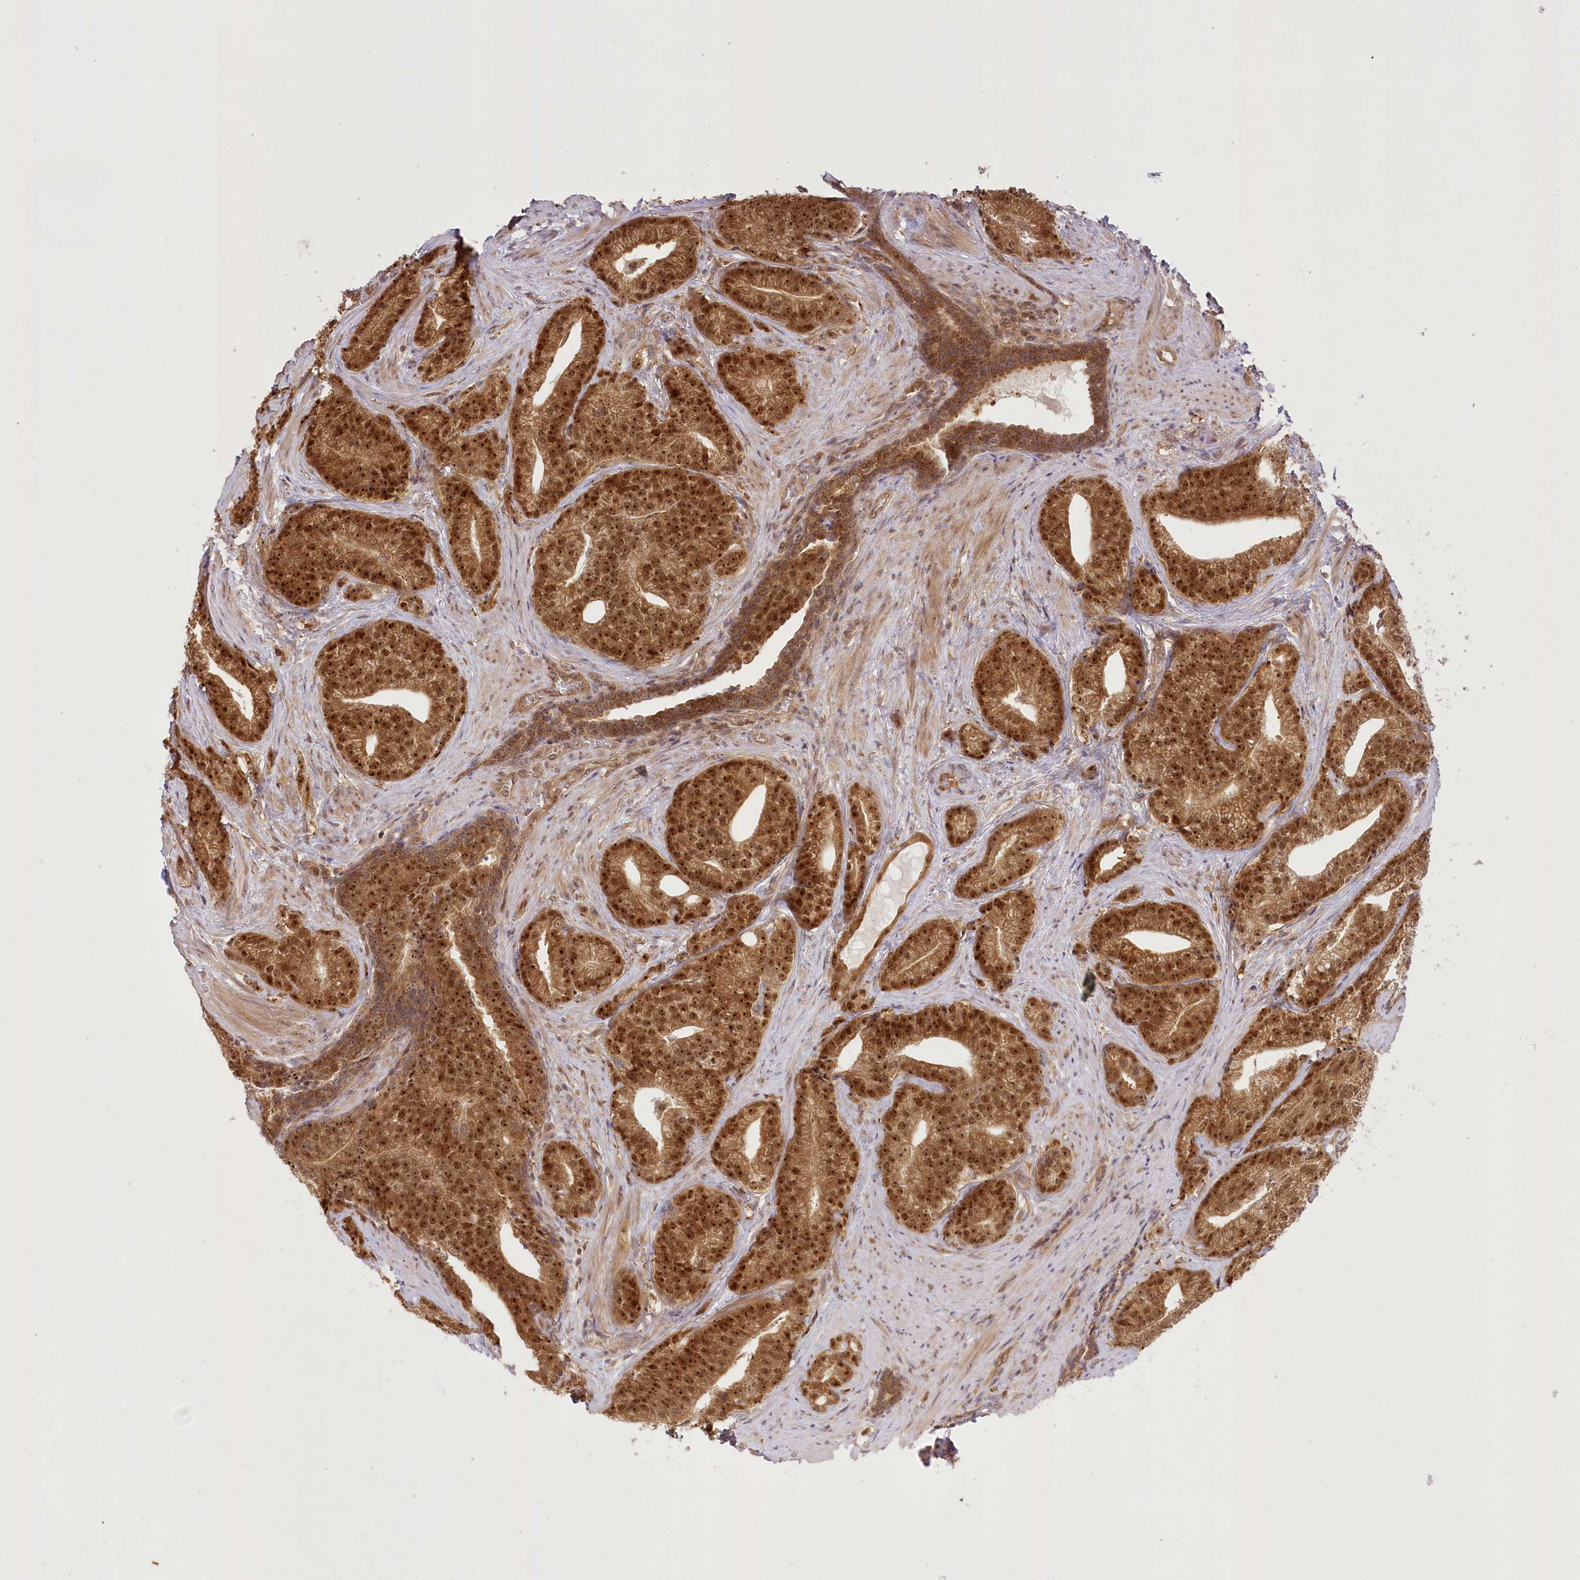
{"staining": {"intensity": "moderate", "quantity": ">75%", "location": "cytoplasmic/membranous,nuclear"}, "tissue": "prostate cancer", "cell_type": "Tumor cells", "image_type": "cancer", "snomed": [{"axis": "morphology", "description": "Adenocarcinoma, Low grade"}, {"axis": "topography", "description": "Prostate"}], "caption": "A brown stain labels moderate cytoplasmic/membranous and nuclear staining of a protein in human prostate cancer tumor cells.", "gene": "SERGEF", "patient": {"sex": "male", "age": 71}}